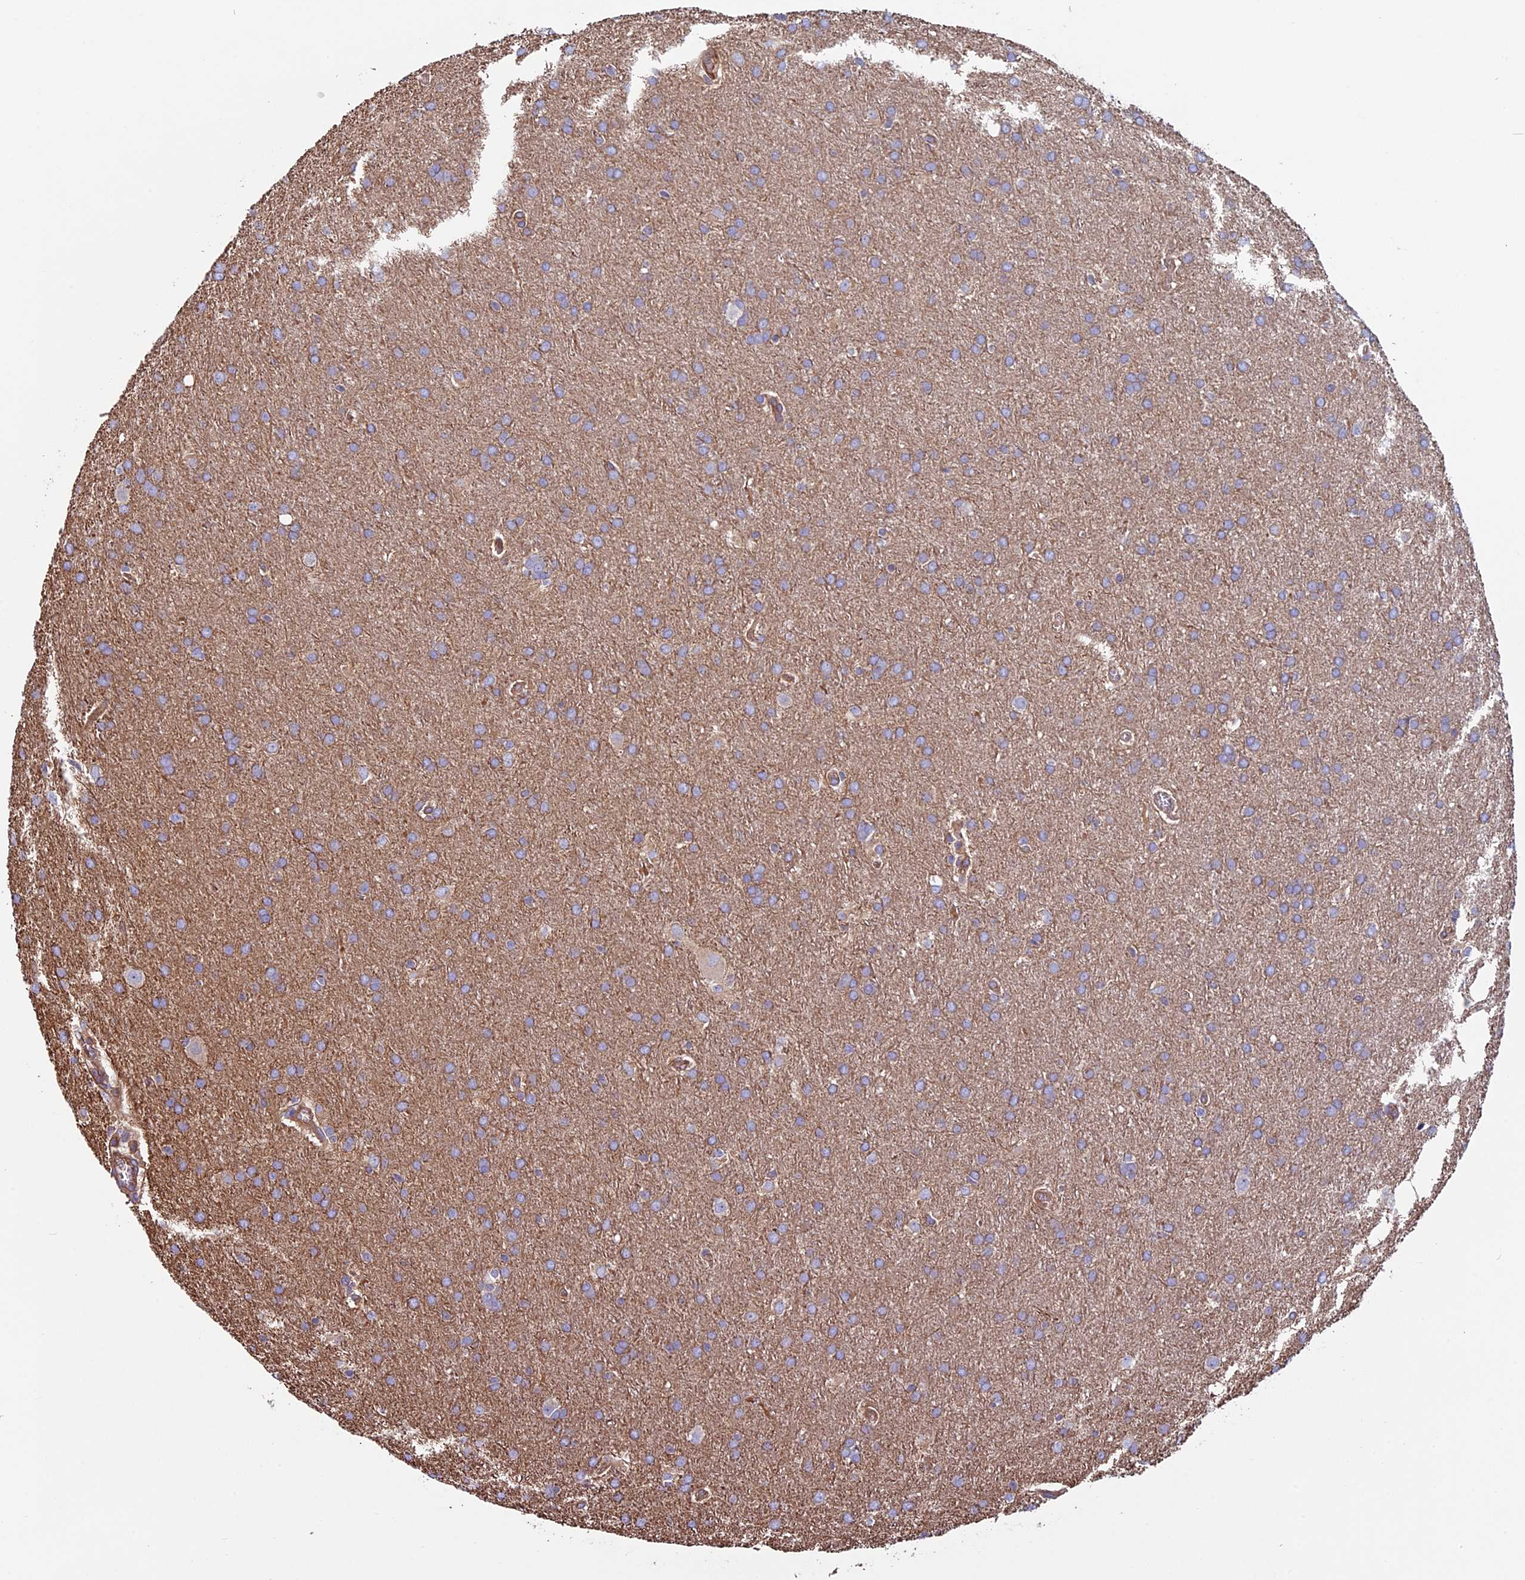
{"staining": {"intensity": "weak", "quantity": ">75%", "location": "cytoplasmic/membranous"}, "tissue": "glioma", "cell_type": "Tumor cells", "image_type": "cancer", "snomed": [{"axis": "morphology", "description": "Glioma, malignant, Low grade"}, {"axis": "topography", "description": "Brain"}], "caption": "Weak cytoplasmic/membranous staining for a protein is appreciated in approximately >75% of tumor cells of malignant glioma (low-grade) using immunohistochemistry (IHC).", "gene": "CCDC153", "patient": {"sex": "female", "age": 32}}